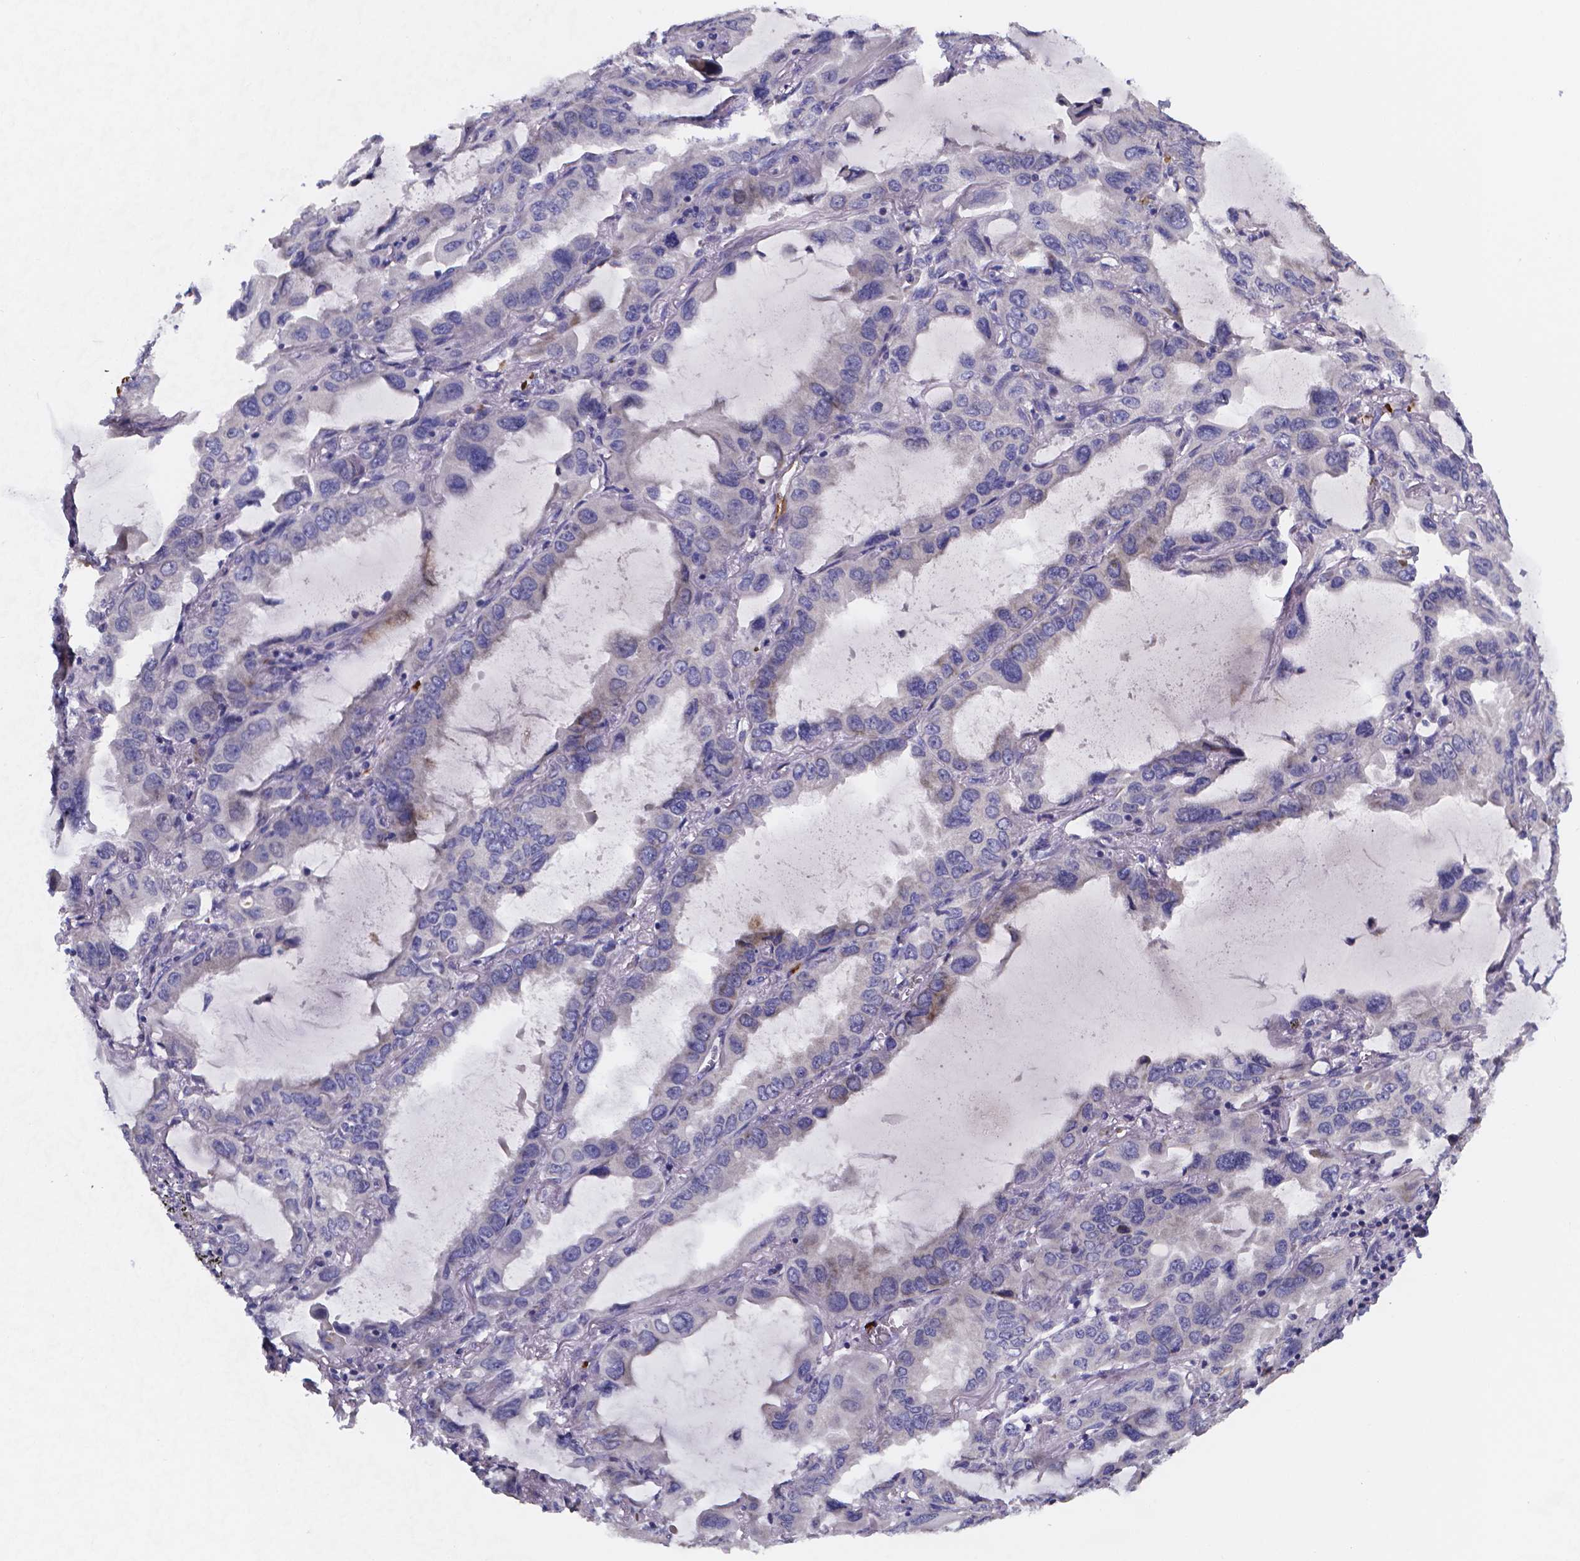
{"staining": {"intensity": "negative", "quantity": "none", "location": "none"}, "tissue": "lung cancer", "cell_type": "Tumor cells", "image_type": "cancer", "snomed": [{"axis": "morphology", "description": "Adenocarcinoma, NOS"}, {"axis": "topography", "description": "Lung"}], "caption": "The IHC micrograph has no significant positivity in tumor cells of lung adenocarcinoma tissue.", "gene": "GABRA3", "patient": {"sex": "male", "age": 64}}